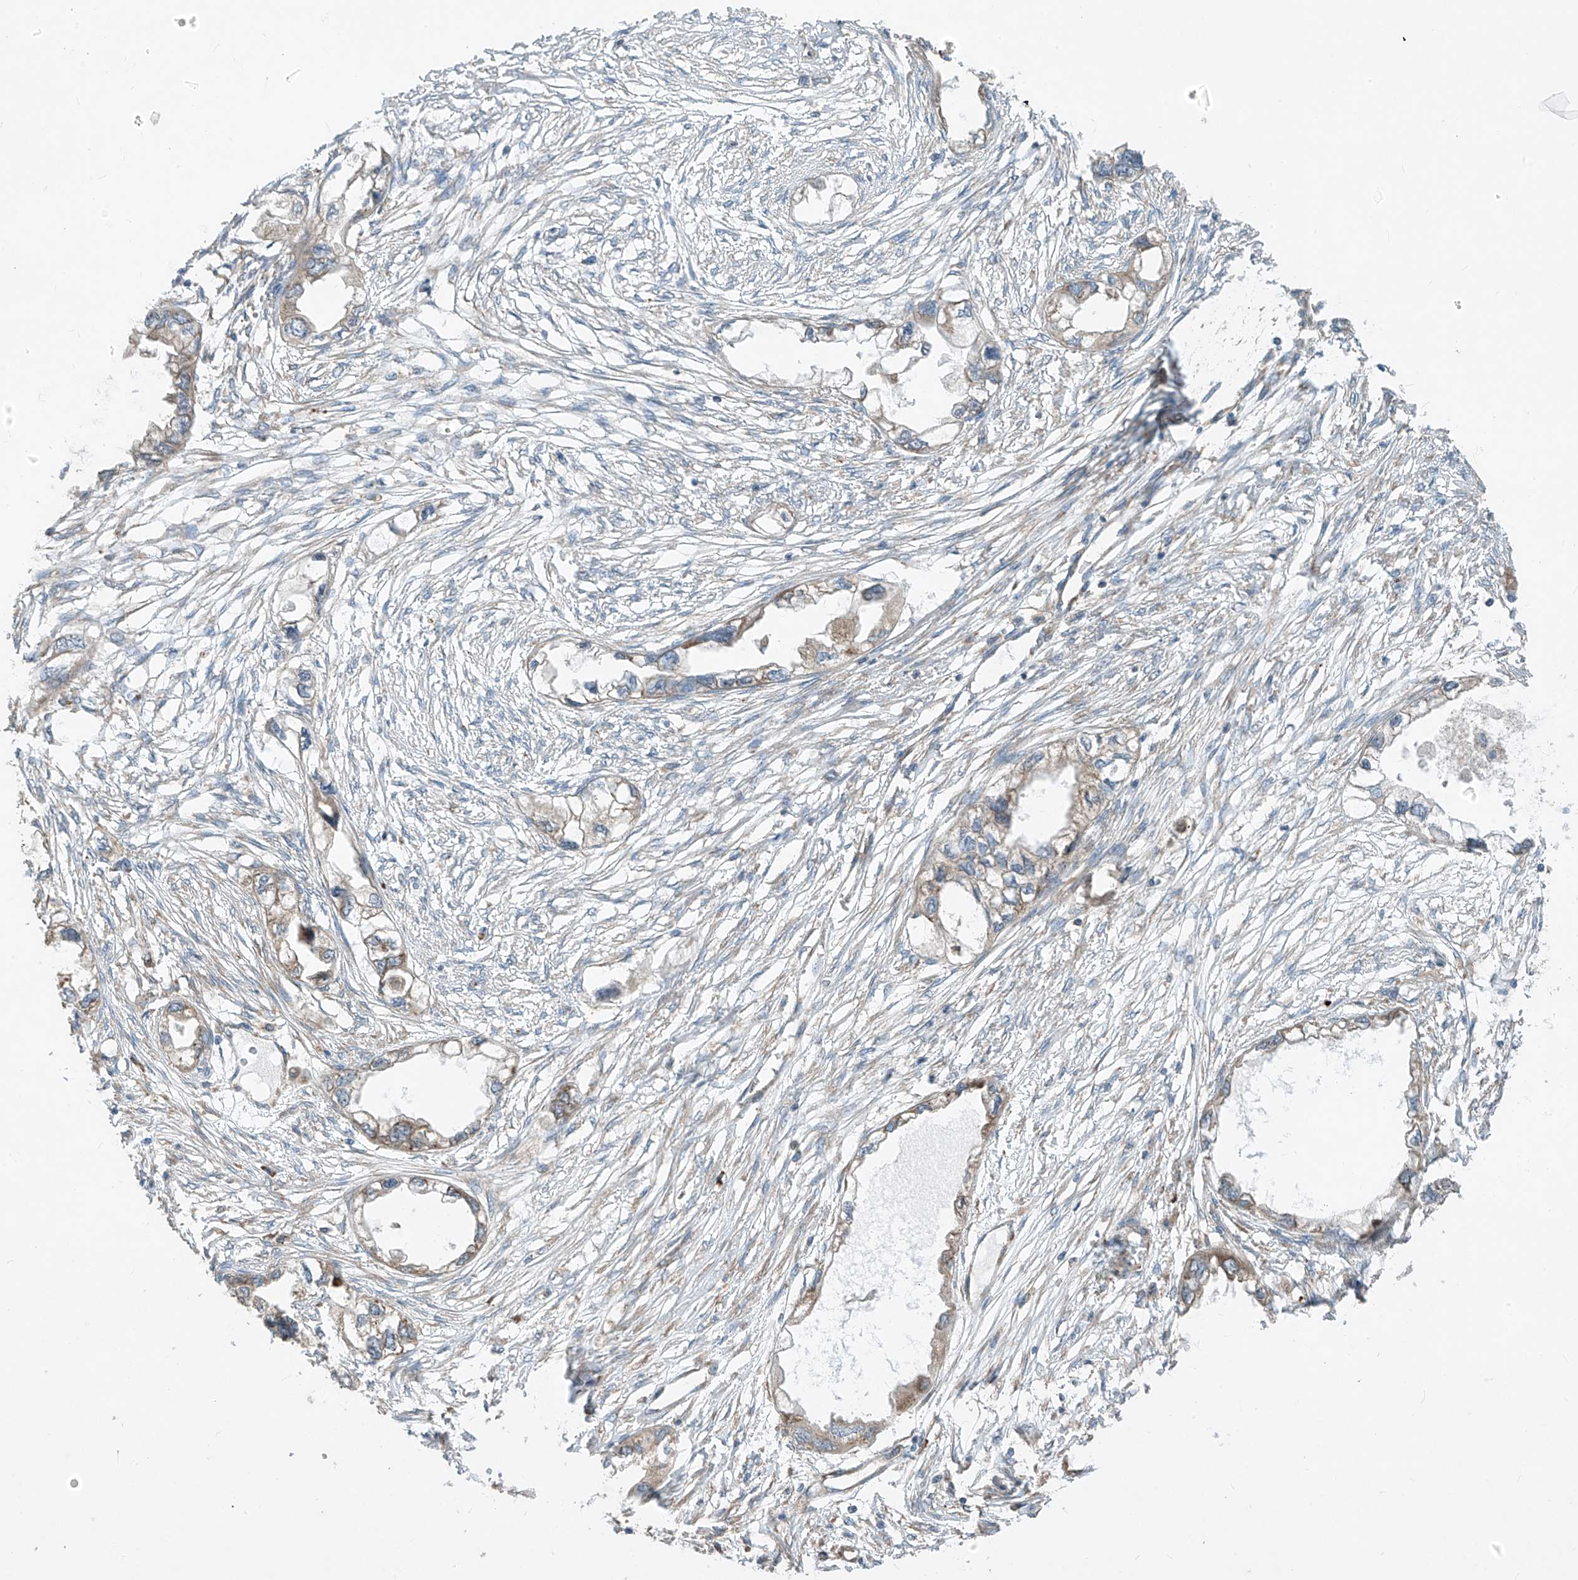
{"staining": {"intensity": "weak", "quantity": ">75%", "location": "cytoplasmic/membranous"}, "tissue": "endometrial cancer", "cell_type": "Tumor cells", "image_type": "cancer", "snomed": [{"axis": "morphology", "description": "Adenocarcinoma, NOS"}, {"axis": "morphology", "description": "Adenocarcinoma, metastatic, NOS"}, {"axis": "topography", "description": "Adipose tissue"}, {"axis": "topography", "description": "Endometrium"}], "caption": "A histopathology image showing weak cytoplasmic/membranous staining in approximately >75% of tumor cells in endometrial cancer, as visualized by brown immunohistochemical staining.", "gene": "RPL34", "patient": {"sex": "female", "age": 67}}